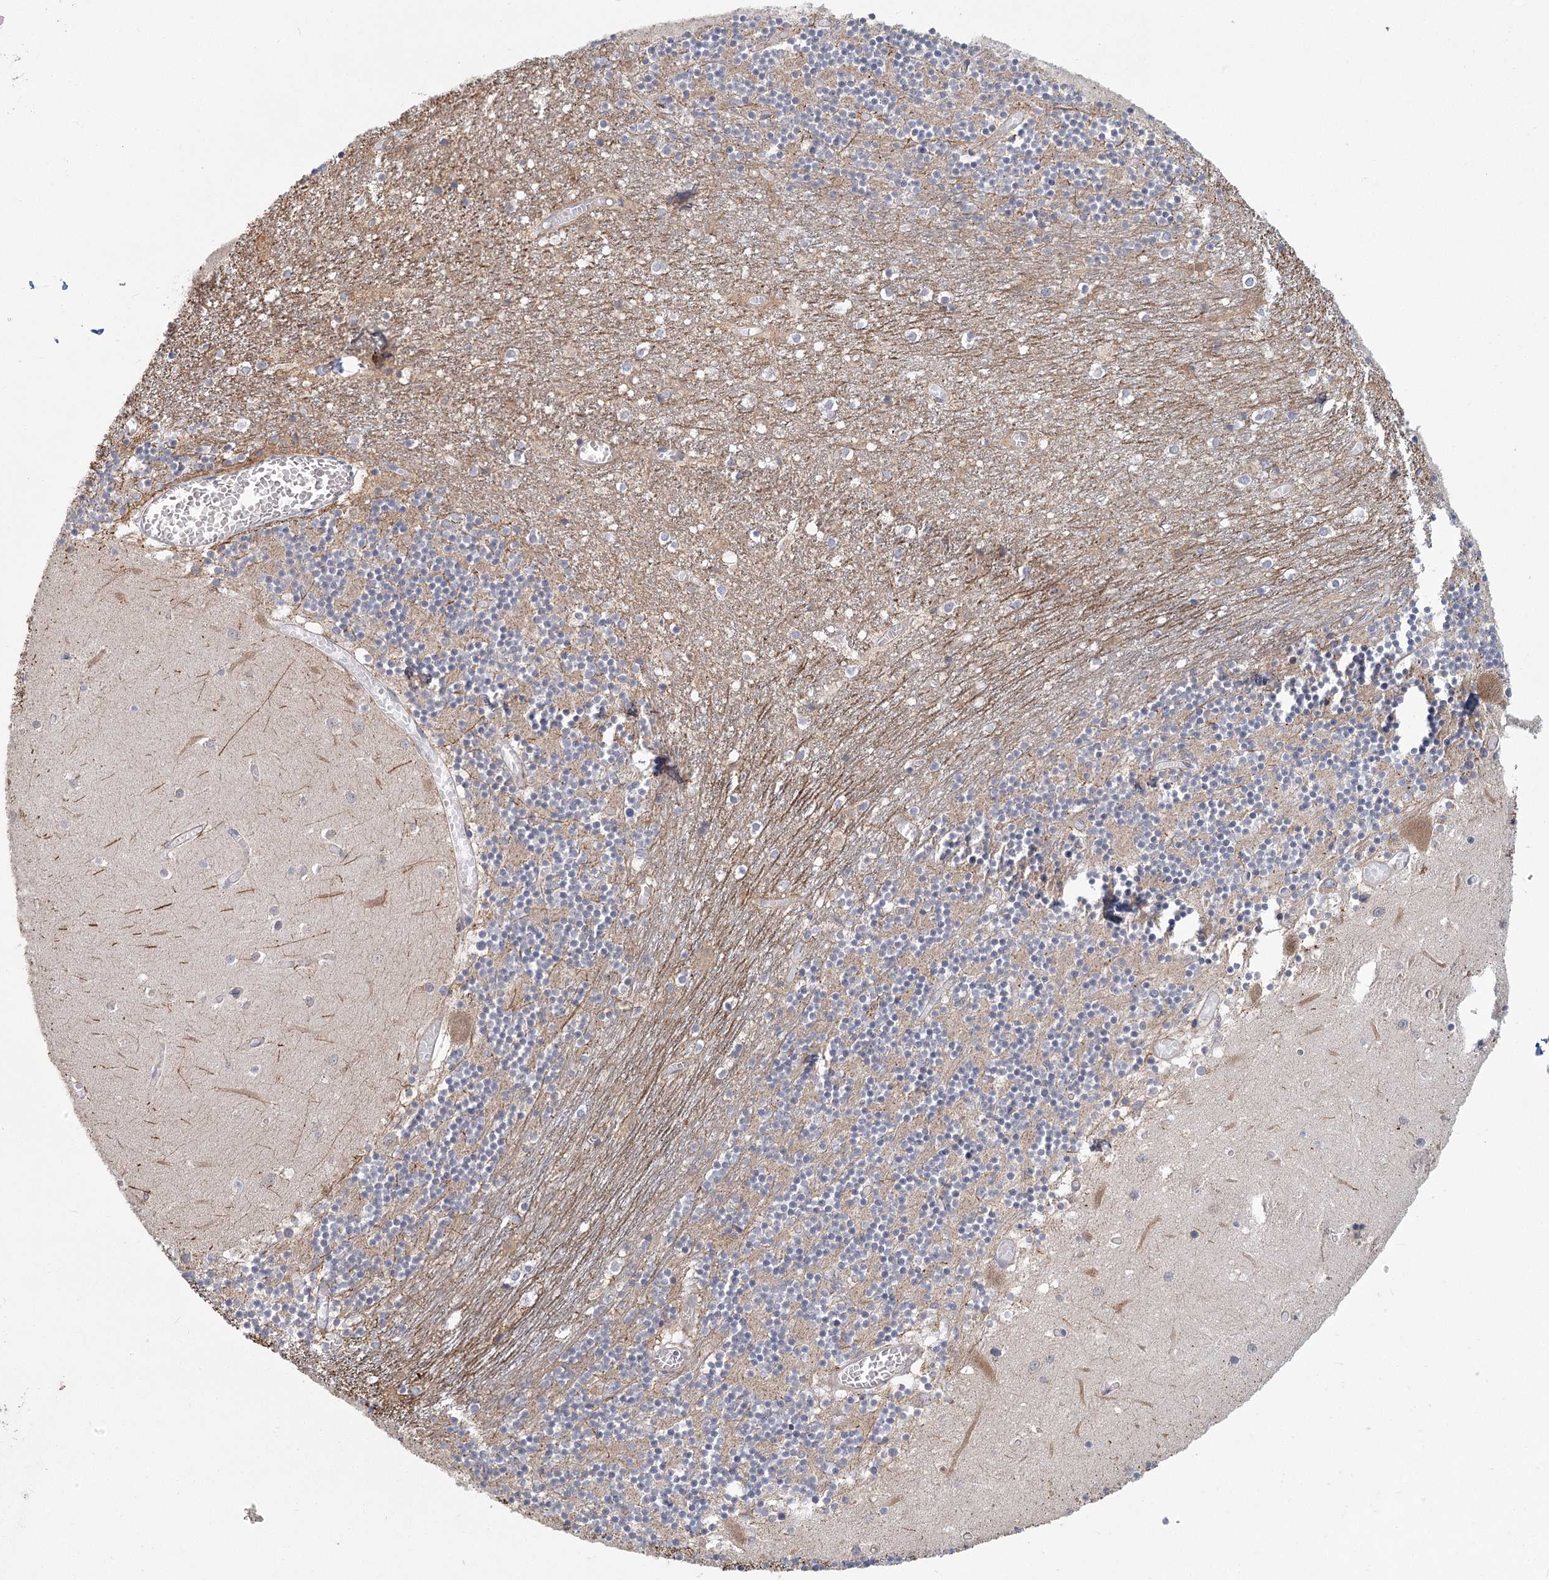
{"staining": {"intensity": "moderate", "quantity": ">75%", "location": "cytoplasmic/membranous"}, "tissue": "cerebellum", "cell_type": "Cells in granular layer", "image_type": "normal", "snomed": [{"axis": "morphology", "description": "Normal tissue, NOS"}, {"axis": "topography", "description": "Cerebellum"}], "caption": "A medium amount of moderate cytoplasmic/membranous expression is identified in approximately >75% of cells in granular layer in unremarkable cerebellum. The staining is performed using DAB brown chromogen to label protein expression. The nuclei are counter-stained blue using hematoxylin.", "gene": "CNTLN", "patient": {"sex": "female", "age": 28}}